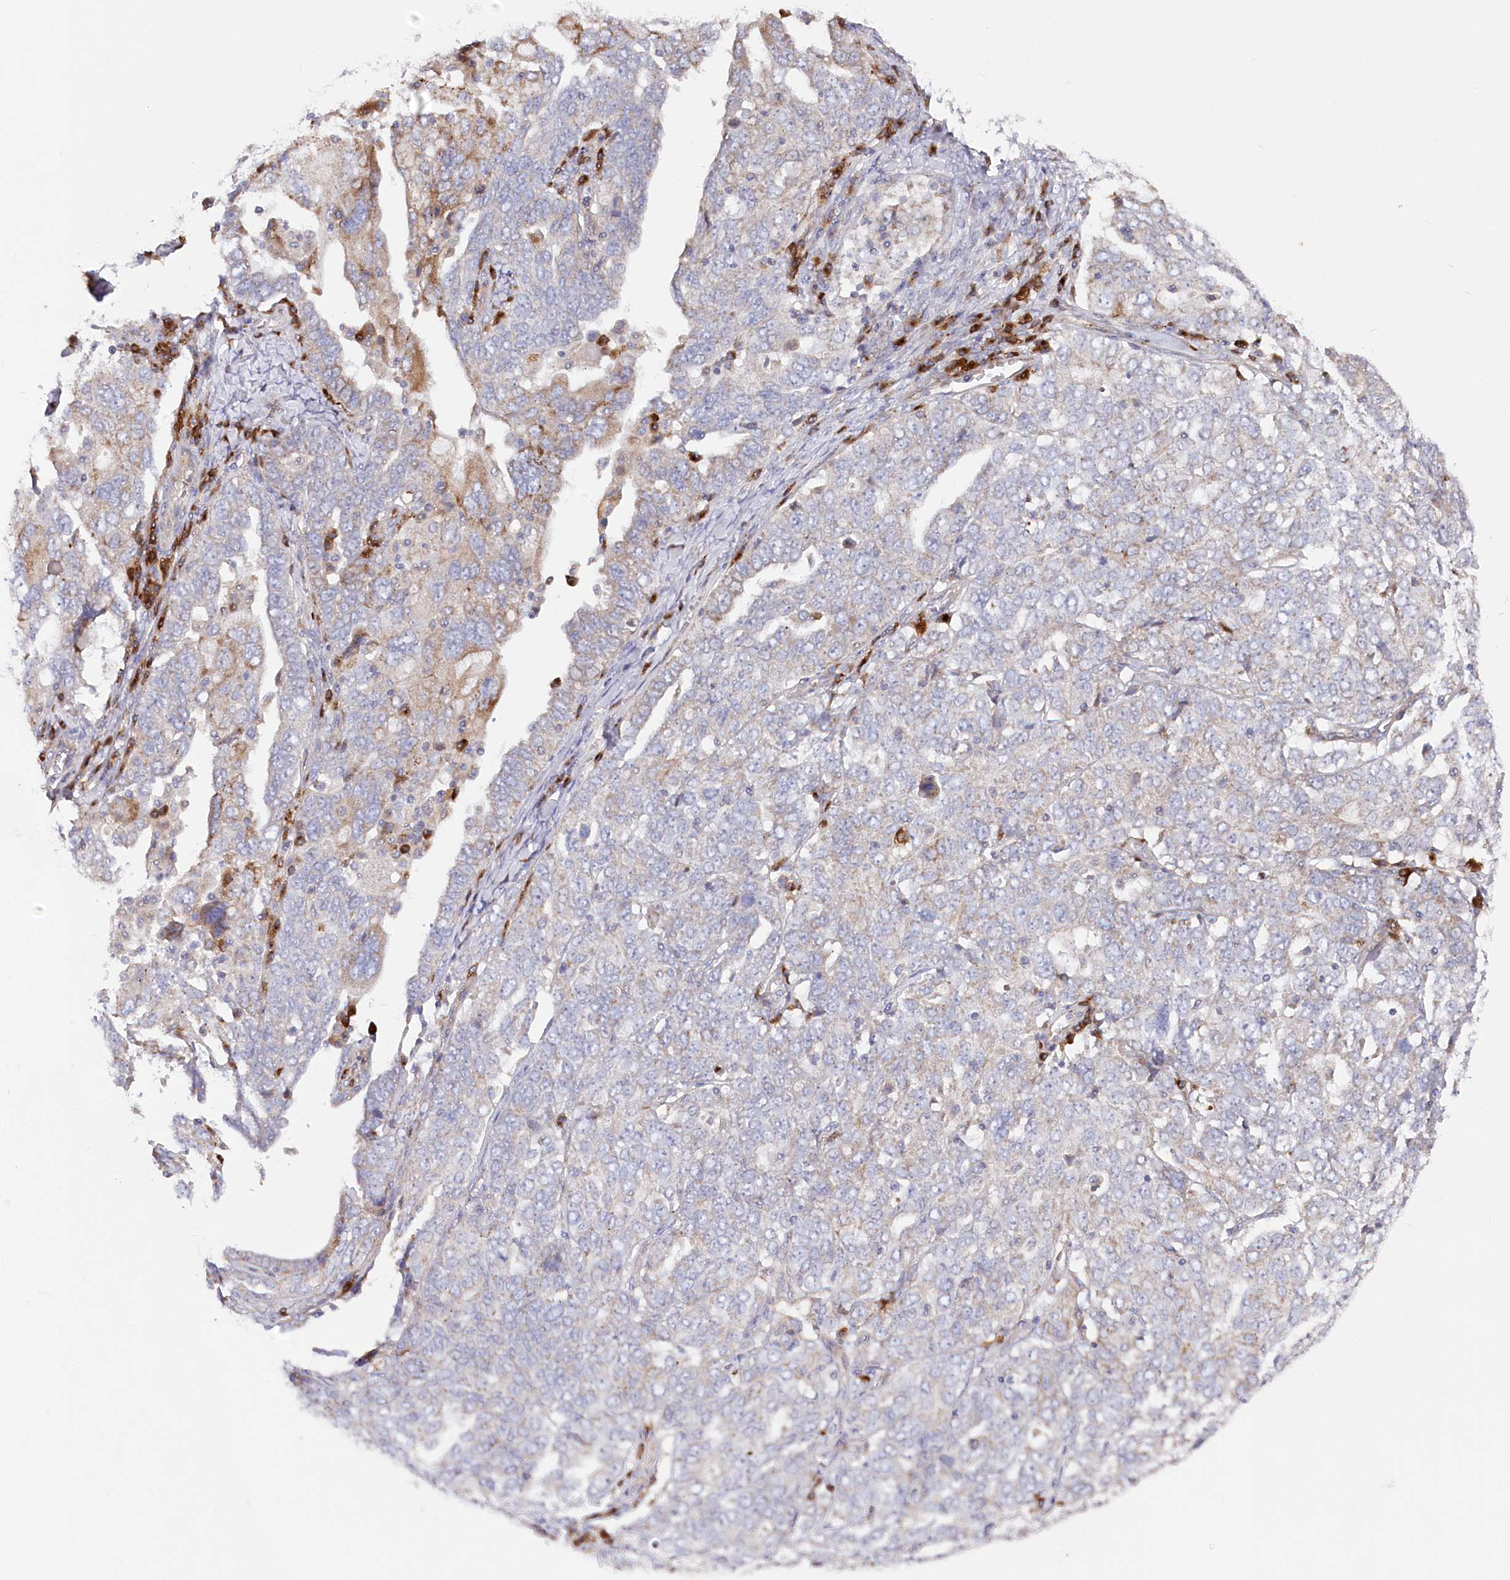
{"staining": {"intensity": "moderate", "quantity": "<25%", "location": "cytoplasmic/membranous"}, "tissue": "ovarian cancer", "cell_type": "Tumor cells", "image_type": "cancer", "snomed": [{"axis": "morphology", "description": "Carcinoma, endometroid"}, {"axis": "topography", "description": "Ovary"}], "caption": "This image shows ovarian cancer (endometroid carcinoma) stained with immunohistochemistry (IHC) to label a protein in brown. The cytoplasmic/membranous of tumor cells show moderate positivity for the protein. Nuclei are counter-stained blue.", "gene": "POGLUT1", "patient": {"sex": "female", "age": 62}}